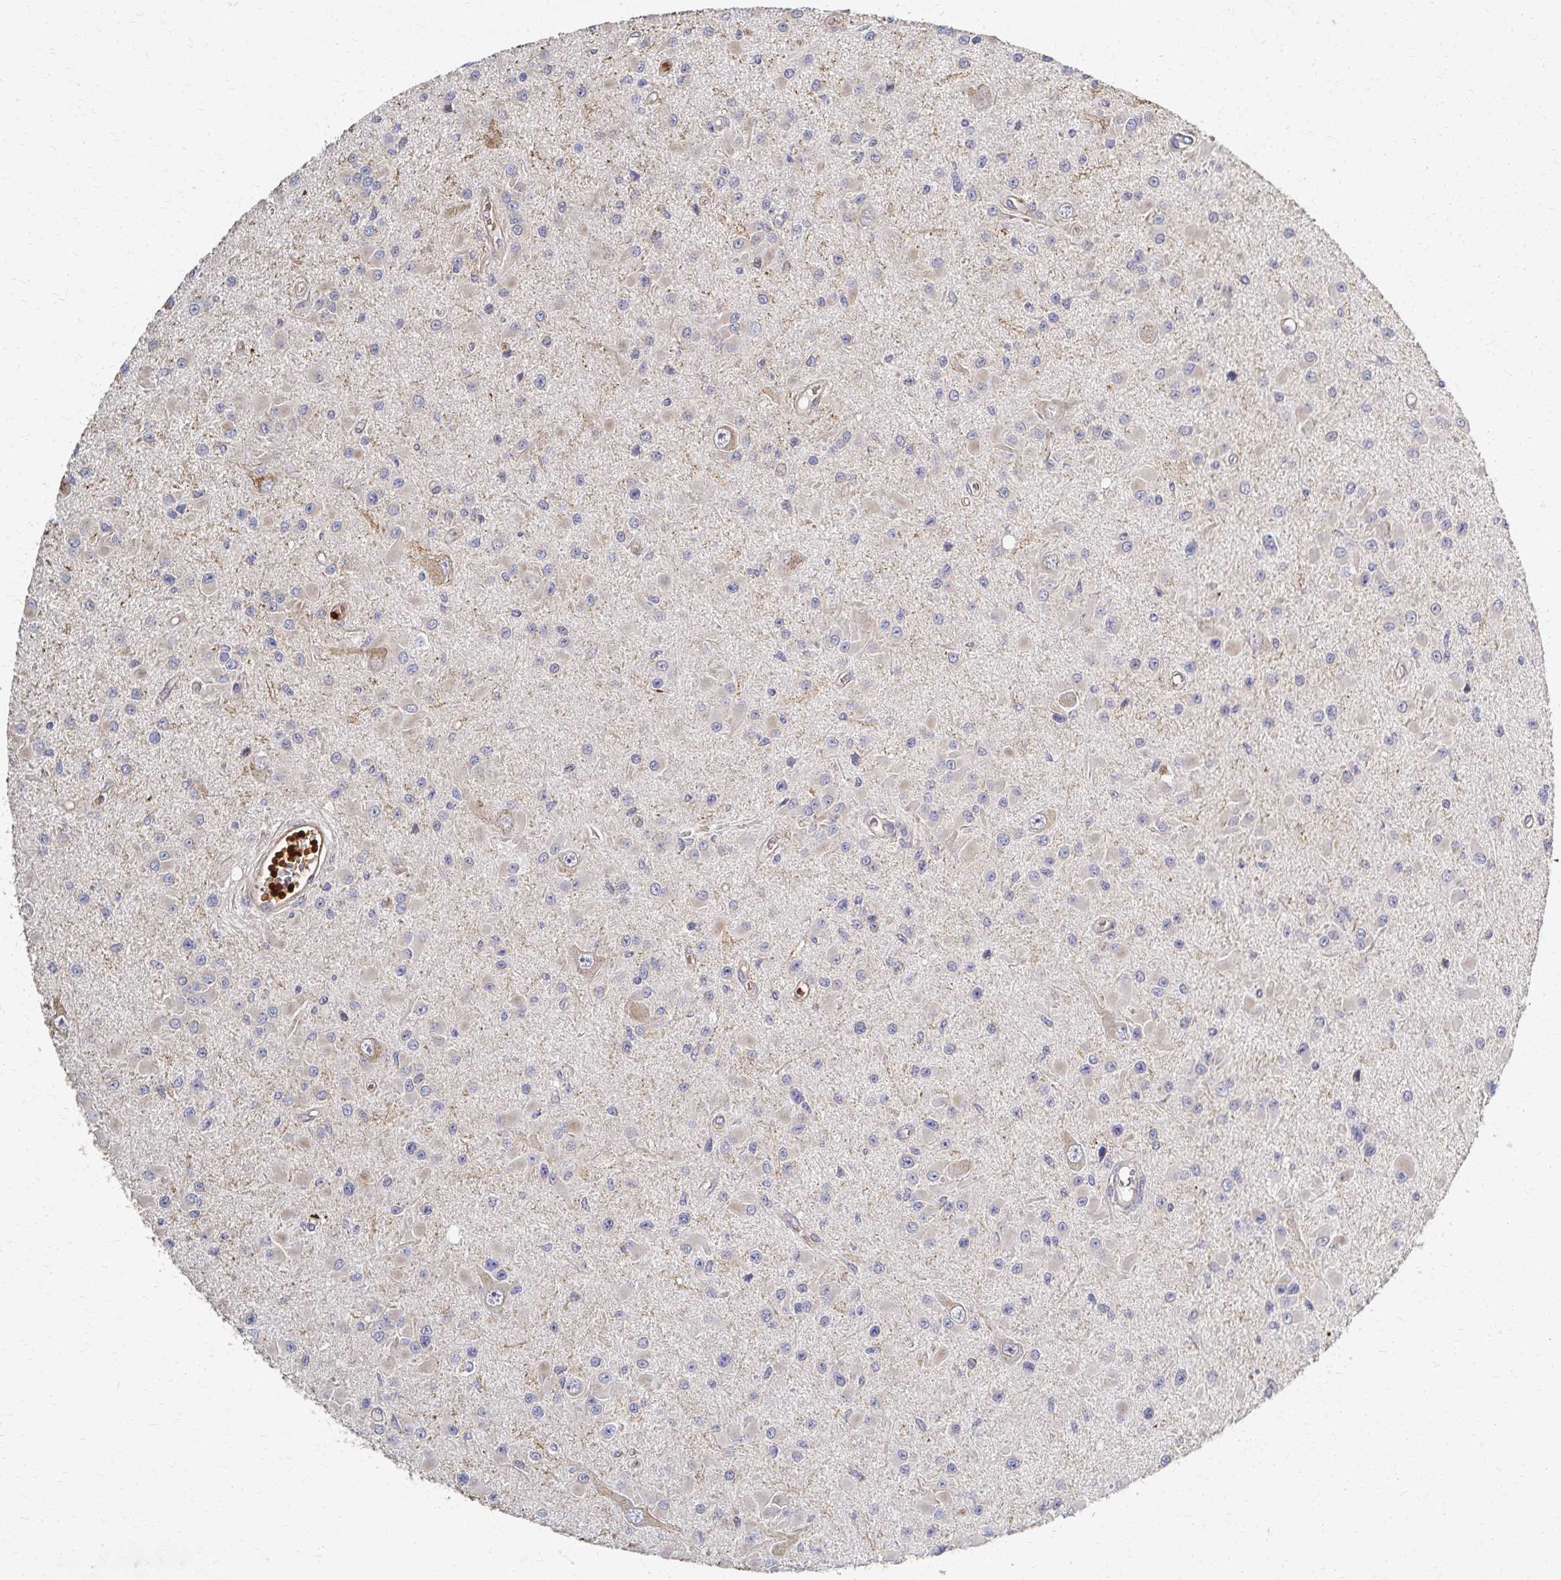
{"staining": {"intensity": "negative", "quantity": "none", "location": "none"}, "tissue": "glioma", "cell_type": "Tumor cells", "image_type": "cancer", "snomed": [{"axis": "morphology", "description": "Glioma, malignant, High grade"}, {"axis": "topography", "description": "Brain"}], "caption": "The immunohistochemistry photomicrograph has no significant positivity in tumor cells of glioma tissue.", "gene": "SKA2", "patient": {"sex": "male", "age": 54}}